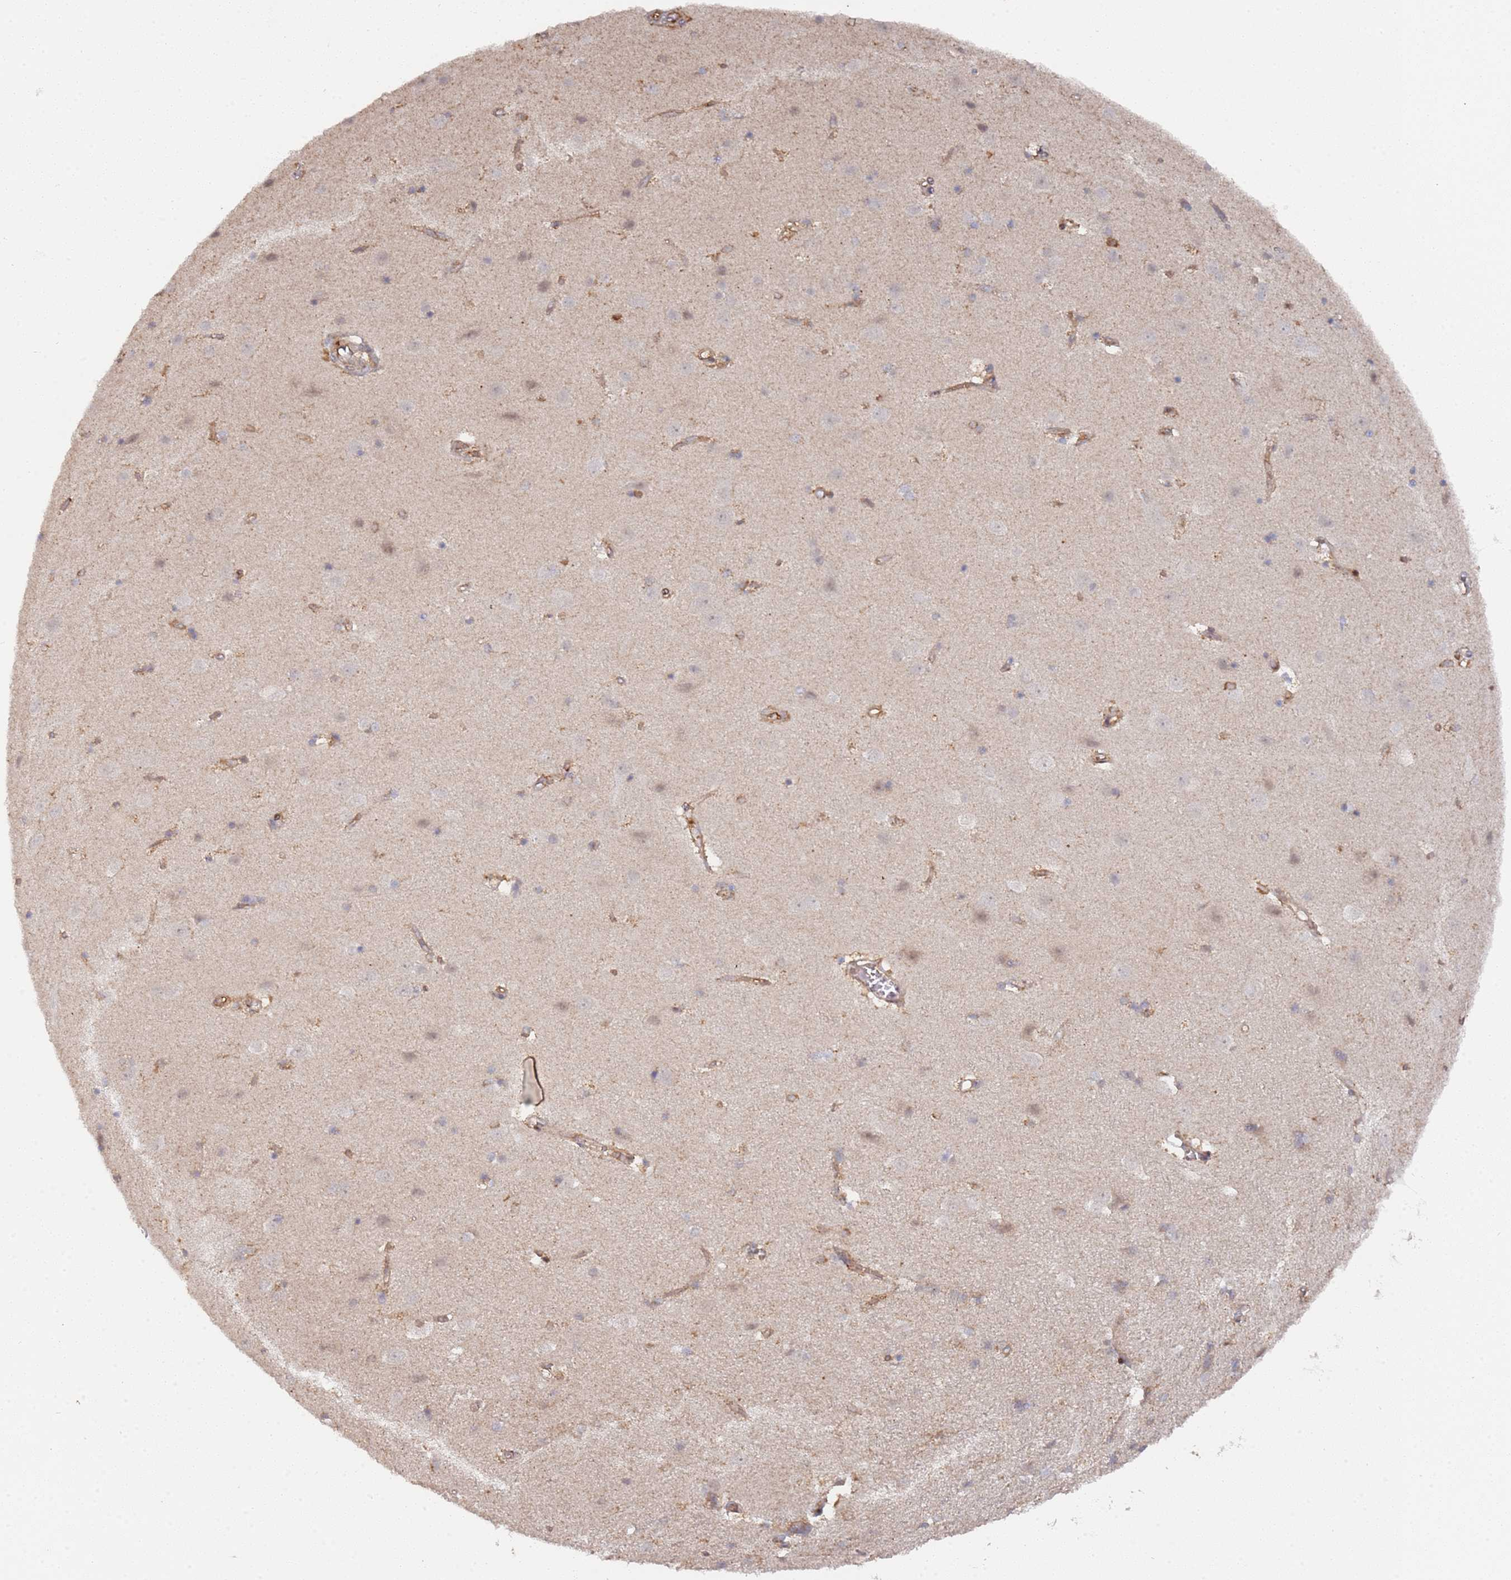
{"staining": {"intensity": "moderate", "quantity": ">75%", "location": "cytoplasmic/membranous"}, "tissue": "cerebral cortex", "cell_type": "Endothelial cells", "image_type": "normal", "snomed": [{"axis": "morphology", "description": "Normal tissue, NOS"}, {"axis": "topography", "description": "Cerebral cortex"}], "caption": "Moderate cytoplasmic/membranous positivity is appreciated in approximately >75% of endothelial cells in benign cerebral cortex. (IHC, brightfield microscopy, high magnification).", "gene": "DDX60", "patient": {"sex": "male", "age": 54}}